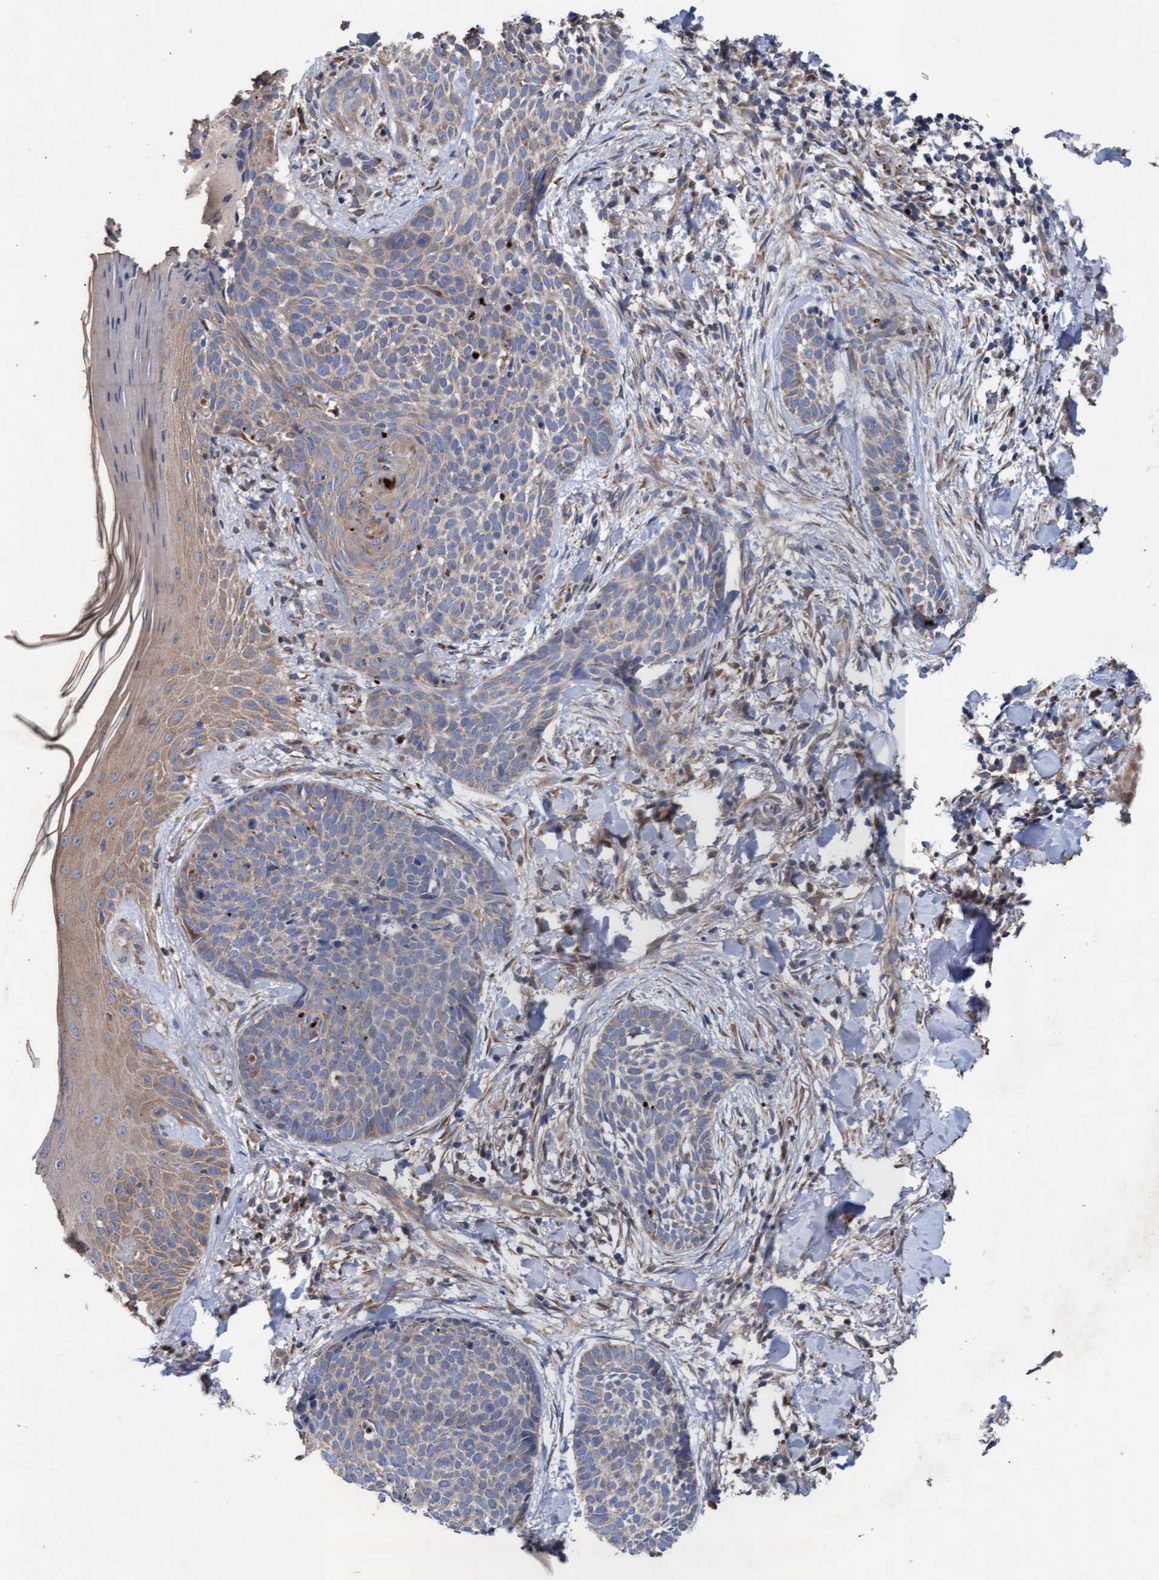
{"staining": {"intensity": "weak", "quantity": "<25%", "location": "cytoplasmic/membranous"}, "tissue": "skin cancer", "cell_type": "Tumor cells", "image_type": "cancer", "snomed": [{"axis": "morphology", "description": "Normal tissue, NOS"}, {"axis": "morphology", "description": "Basal cell carcinoma"}, {"axis": "topography", "description": "Skin"}], "caption": "DAB immunohistochemical staining of skin basal cell carcinoma demonstrates no significant staining in tumor cells. Brightfield microscopy of immunohistochemistry stained with DAB (brown) and hematoxylin (blue), captured at high magnification.", "gene": "MRPL38", "patient": {"sex": "male", "age": 67}}